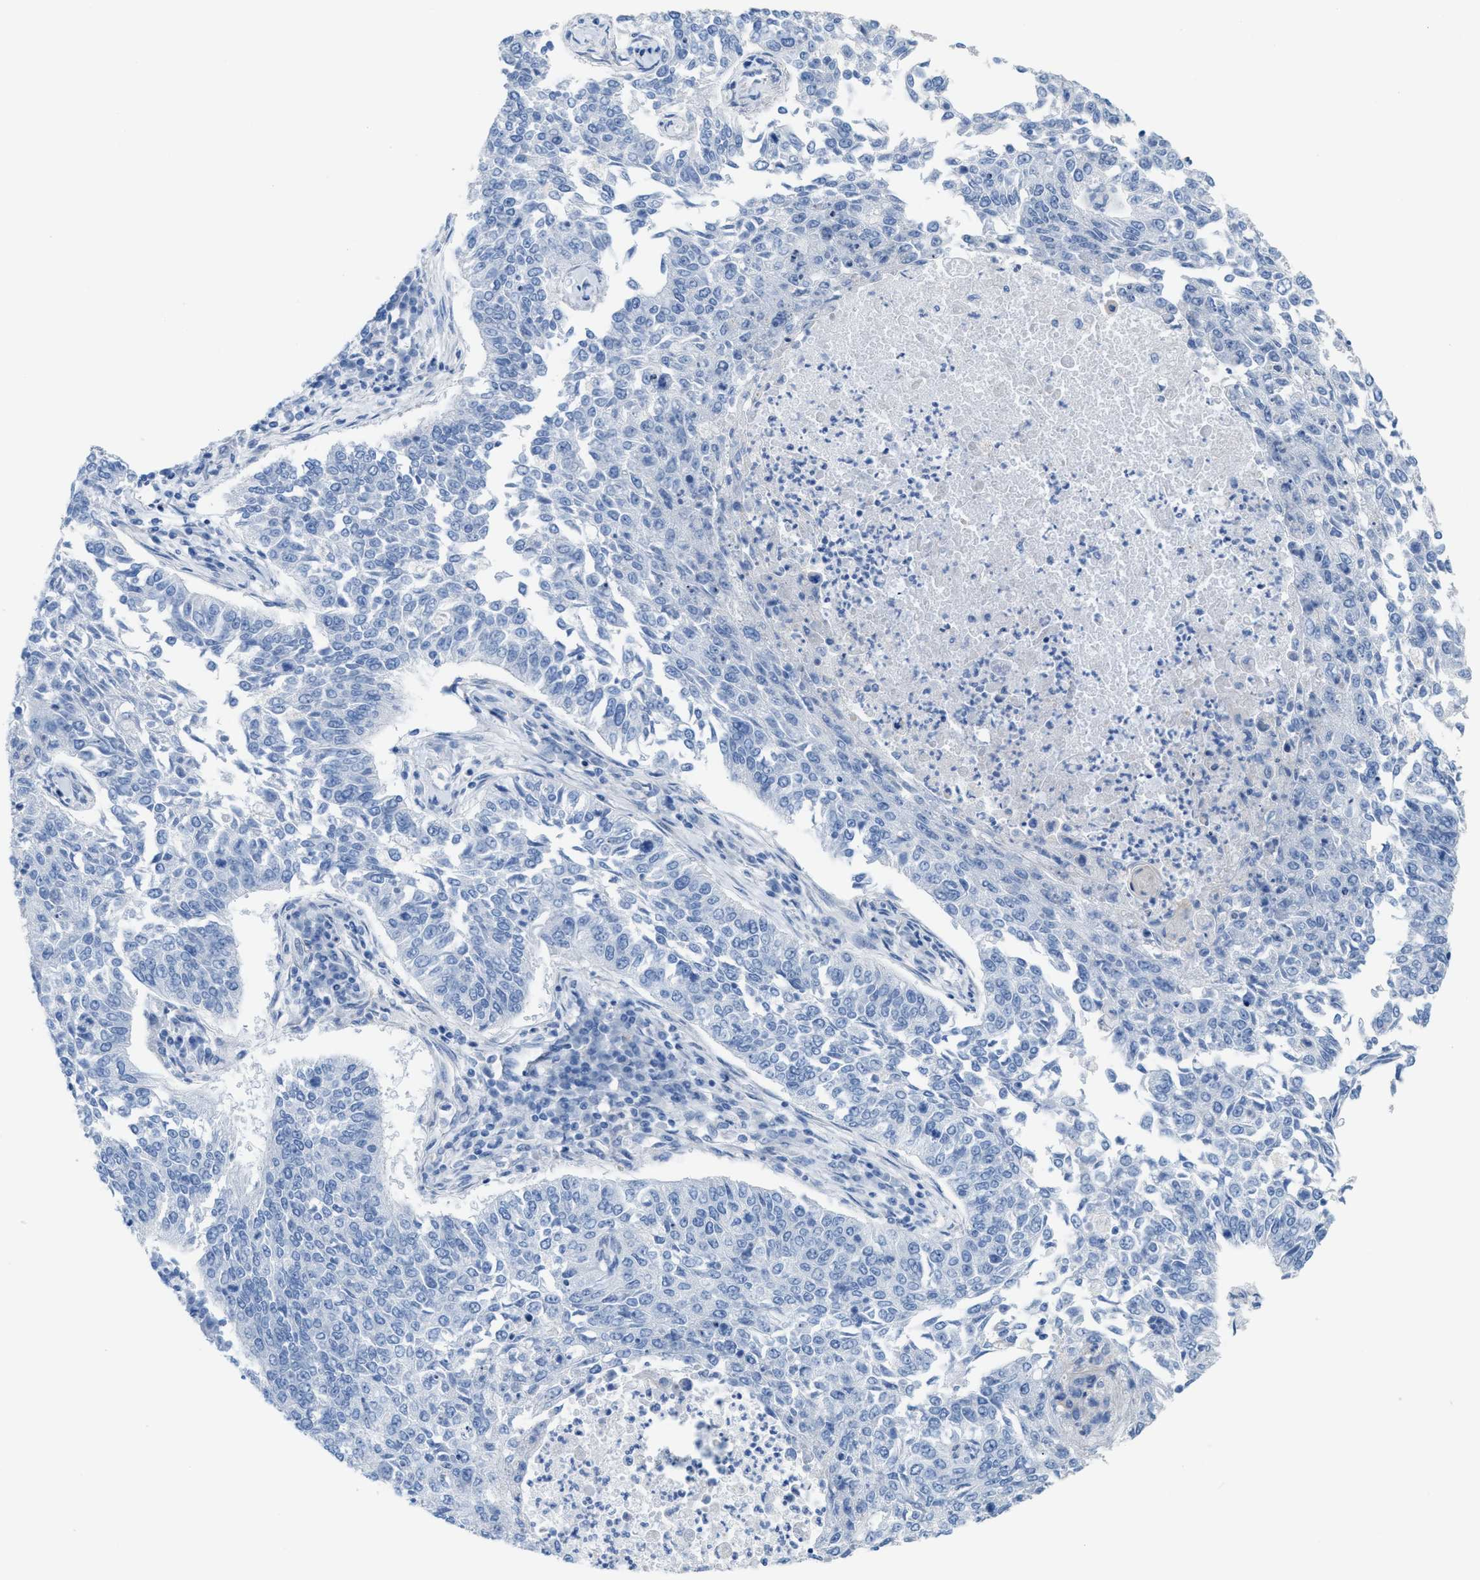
{"staining": {"intensity": "negative", "quantity": "none", "location": "none"}, "tissue": "lung cancer", "cell_type": "Tumor cells", "image_type": "cancer", "snomed": [{"axis": "morphology", "description": "Squamous cell carcinoma, NOS"}, {"axis": "topography", "description": "Lung"}], "caption": "The micrograph displays no significant positivity in tumor cells of lung cancer.", "gene": "MPP3", "patient": {"sex": "male", "age": 57}}